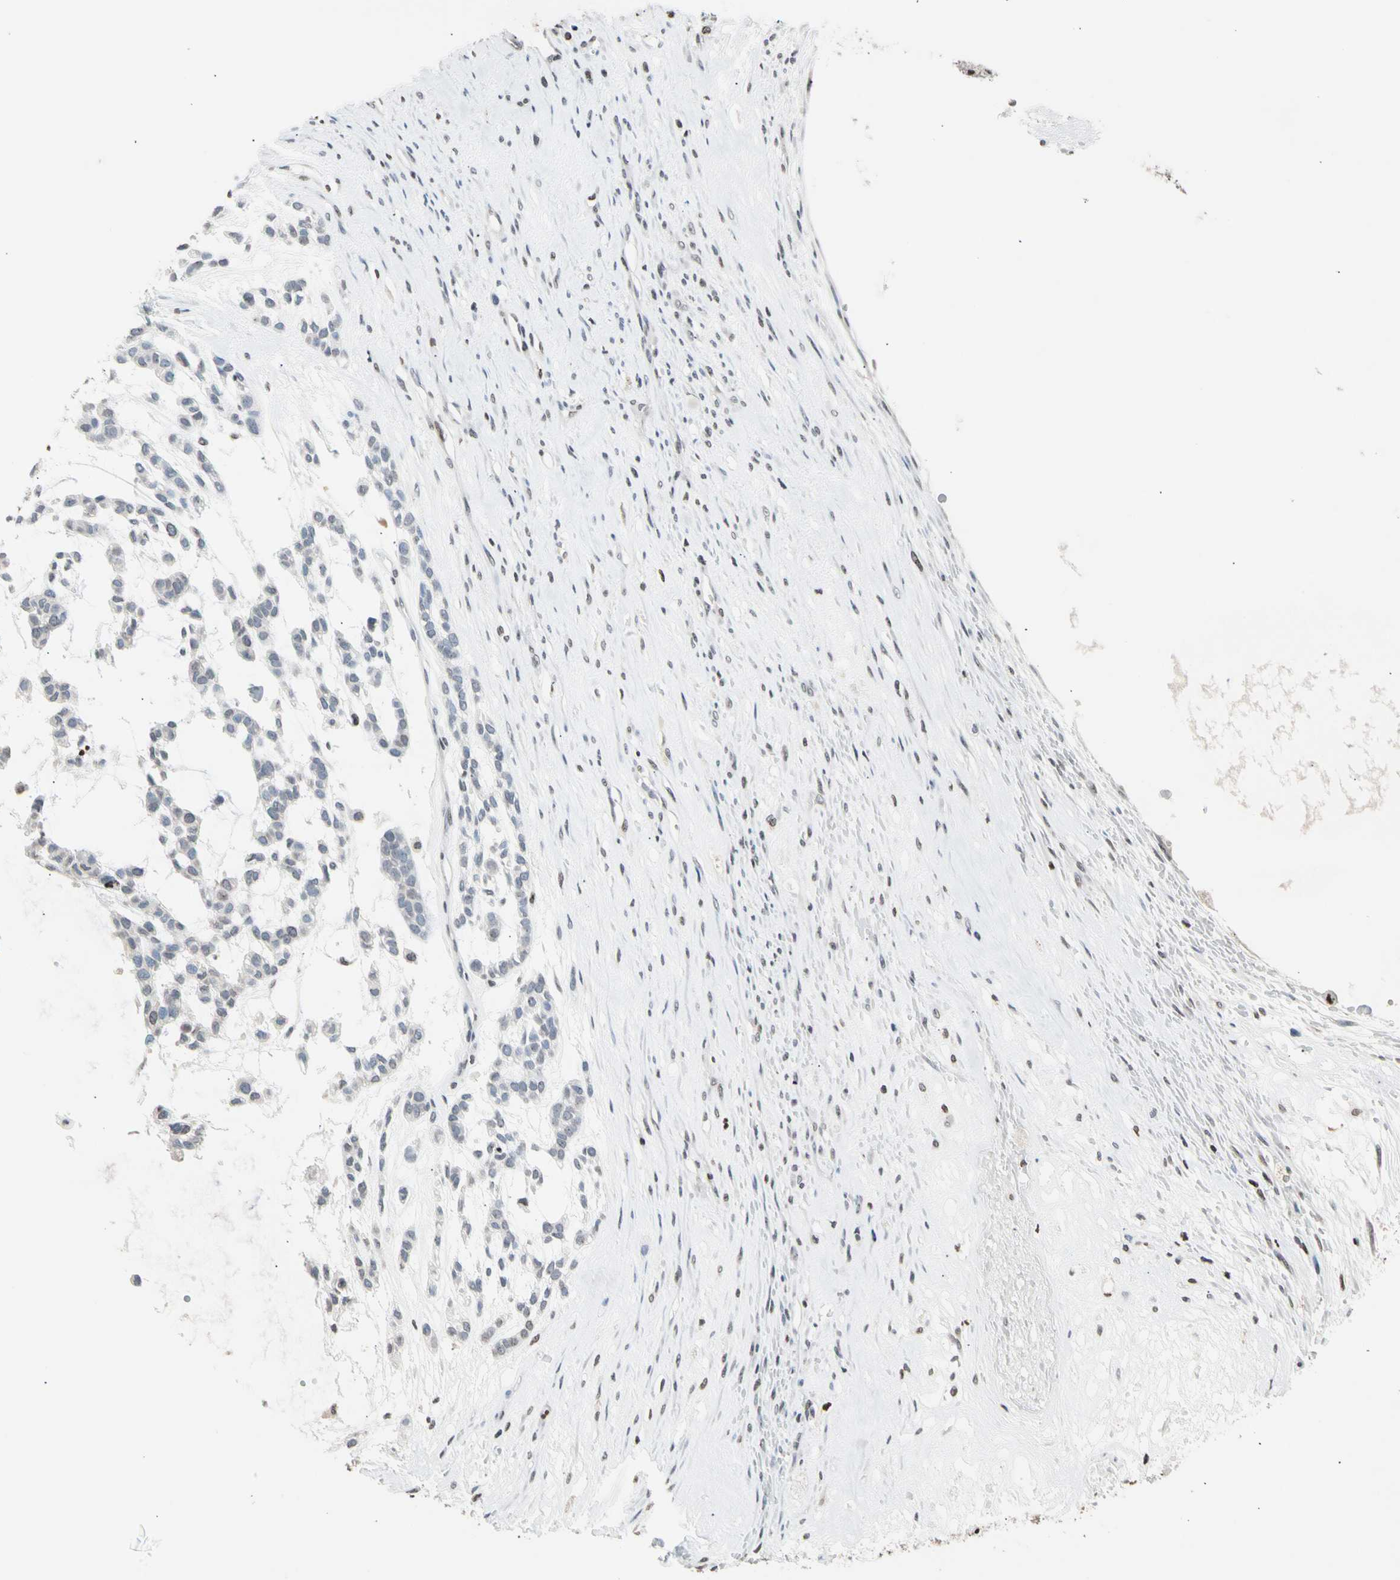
{"staining": {"intensity": "negative", "quantity": "none", "location": "none"}, "tissue": "head and neck cancer", "cell_type": "Tumor cells", "image_type": "cancer", "snomed": [{"axis": "morphology", "description": "Adenocarcinoma, NOS"}, {"axis": "morphology", "description": "Adenoma, NOS"}, {"axis": "topography", "description": "Head-Neck"}], "caption": "This photomicrograph is of adenoma (head and neck) stained with IHC to label a protein in brown with the nuclei are counter-stained blue. There is no expression in tumor cells. (DAB (3,3'-diaminobenzidine) immunohistochemistry (IHC) visualized using brightfield microscopy, high magnification).", "gene": "GPX4", "patient": {"sex": "female", "age": 55}}